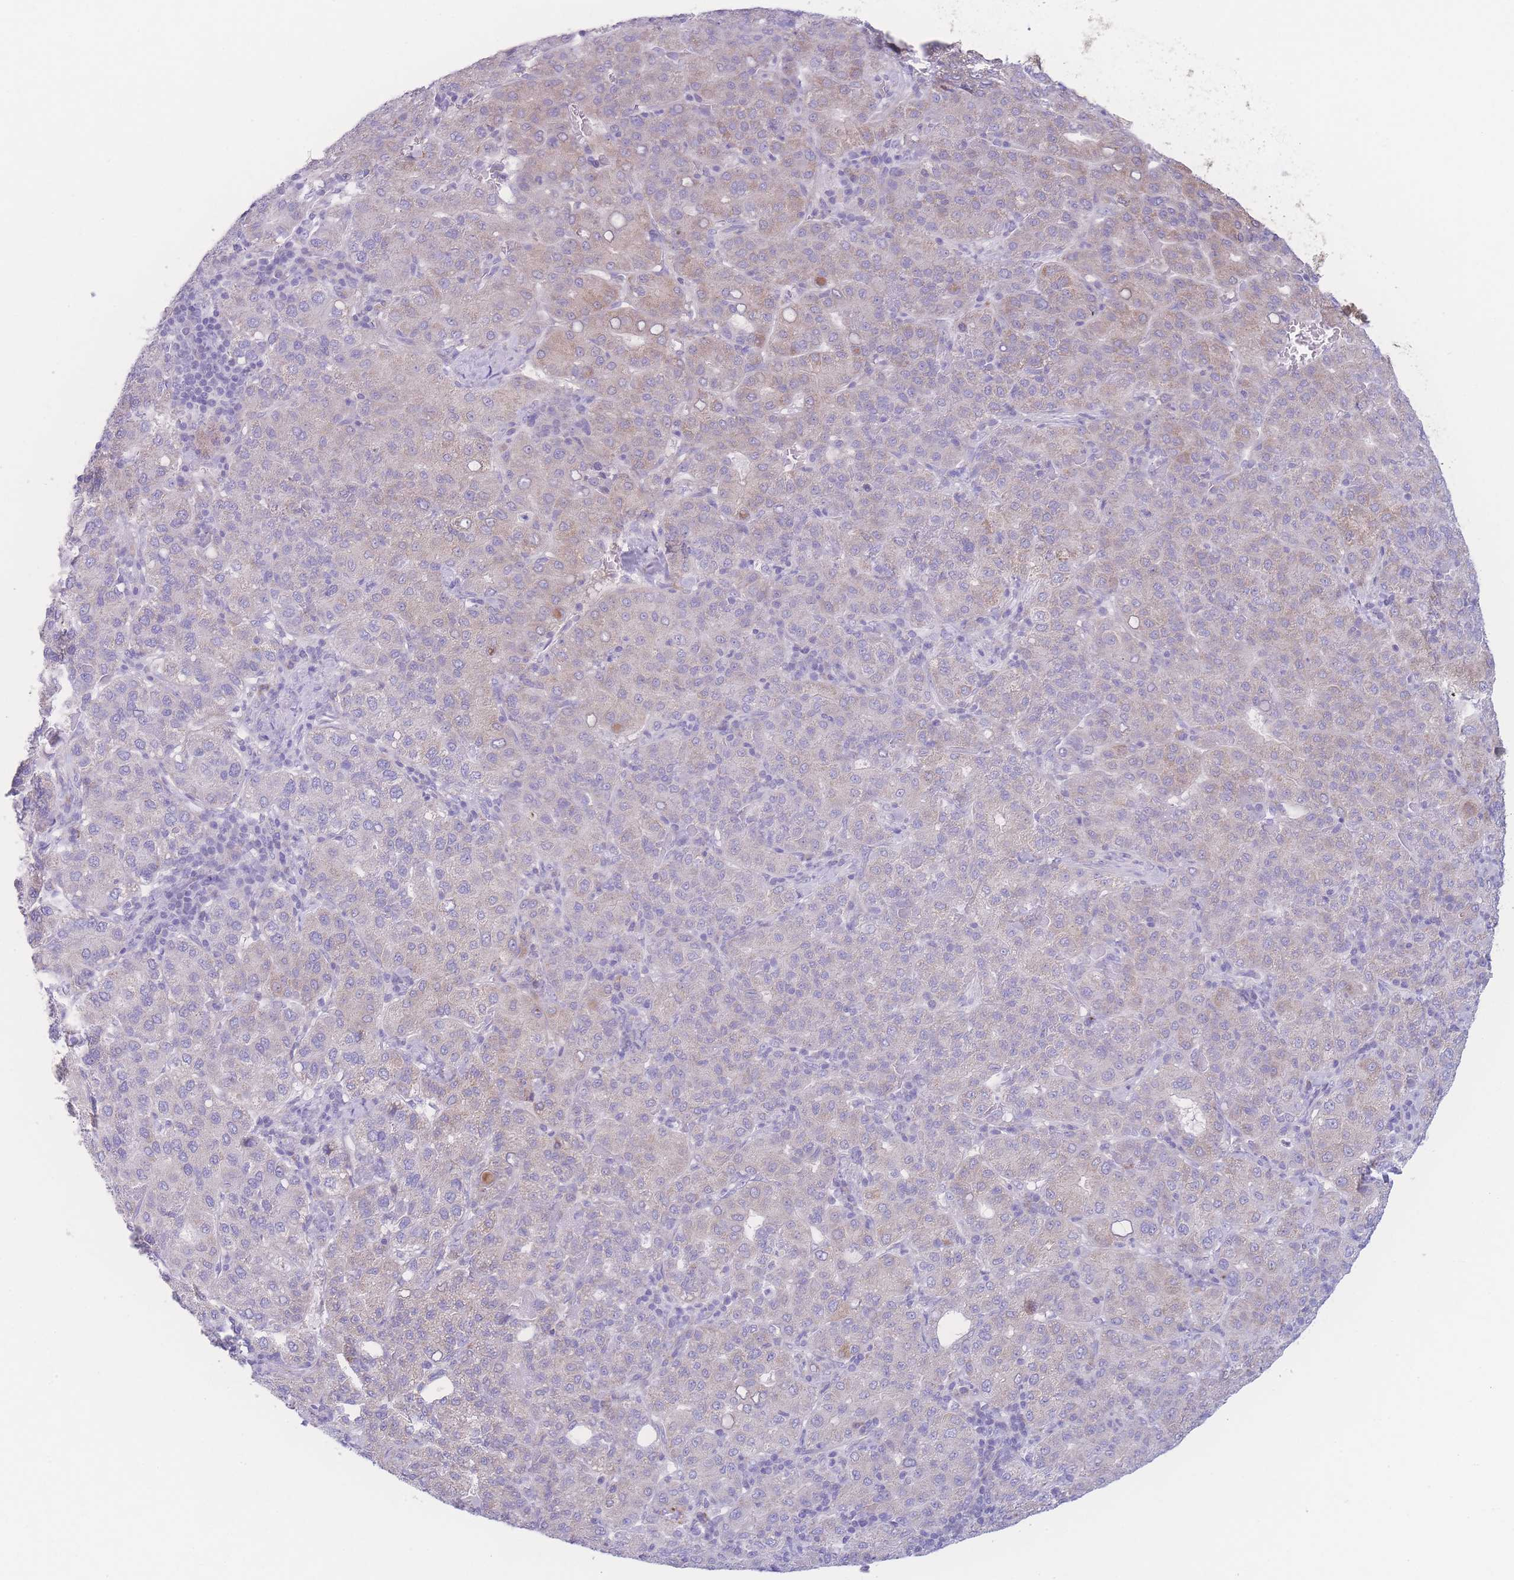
{"staining": {"intensity": "moderate", "quantity": "25%-75%", "location": "cytoplasmic/membranous"}, "tissue": "liver cancer", "cell_type": "Tumor cells", "image_type": "cancer", "snomed": [{"axis": "morphology", "description": "Carcinoma, Hepatocellular, NOS"}, {"axis": "topography", "description": "Liver"}], "caption": "About 25%-75% of tumor cells in human hepatocellular carcinoma (liver) show moderate cytoplasmic/membranous protein positivity as visualized by brown immunohistochemical staining.", "gene": "NBEAL1", "patient": {"sex": "male", "age": 65}}